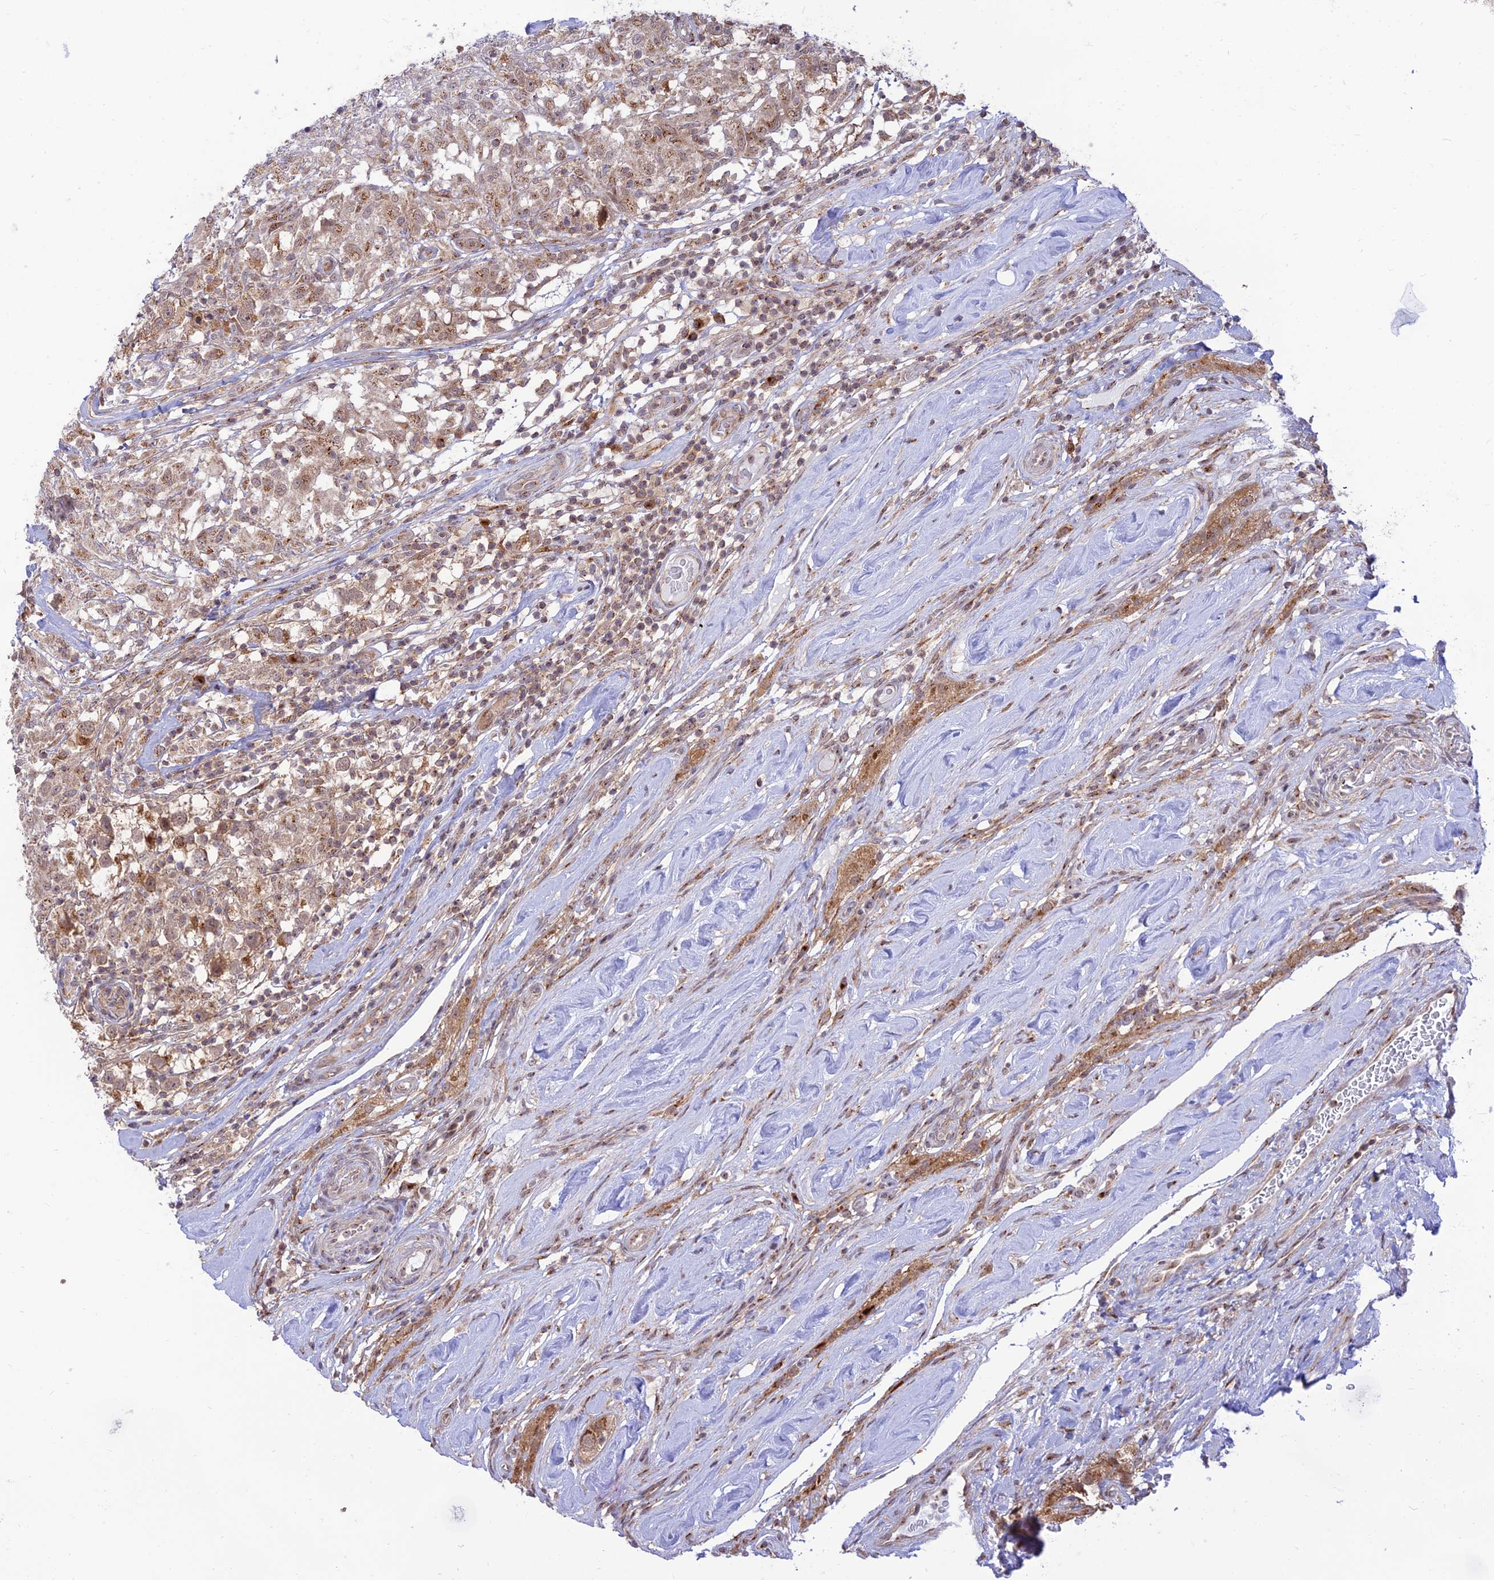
{"staining": {"intensity": "weak", "quantity": "25%-75%", "location": "cytoplasmic/membranous"}, "tissue": "testis cancer", "cell_type": "Tumor cells", "image_type": "cancer", "snomed": [{"axis": "morphology", "description": "Seminoma, NOS"}, {"axis": "topography", "description": "Testis"}], "caption": "Tumor cells reveal low levels of weak cytoplasmic/membranous staining in about 25%-75% of cells in human testis seminoma. The staining was performed using DAB, with brown indicating positive protein expression. Nuclei are stained blue with hematoxylin.", "gene": "GOLGA3", "patient": {"sex": "male", "age": 46}}